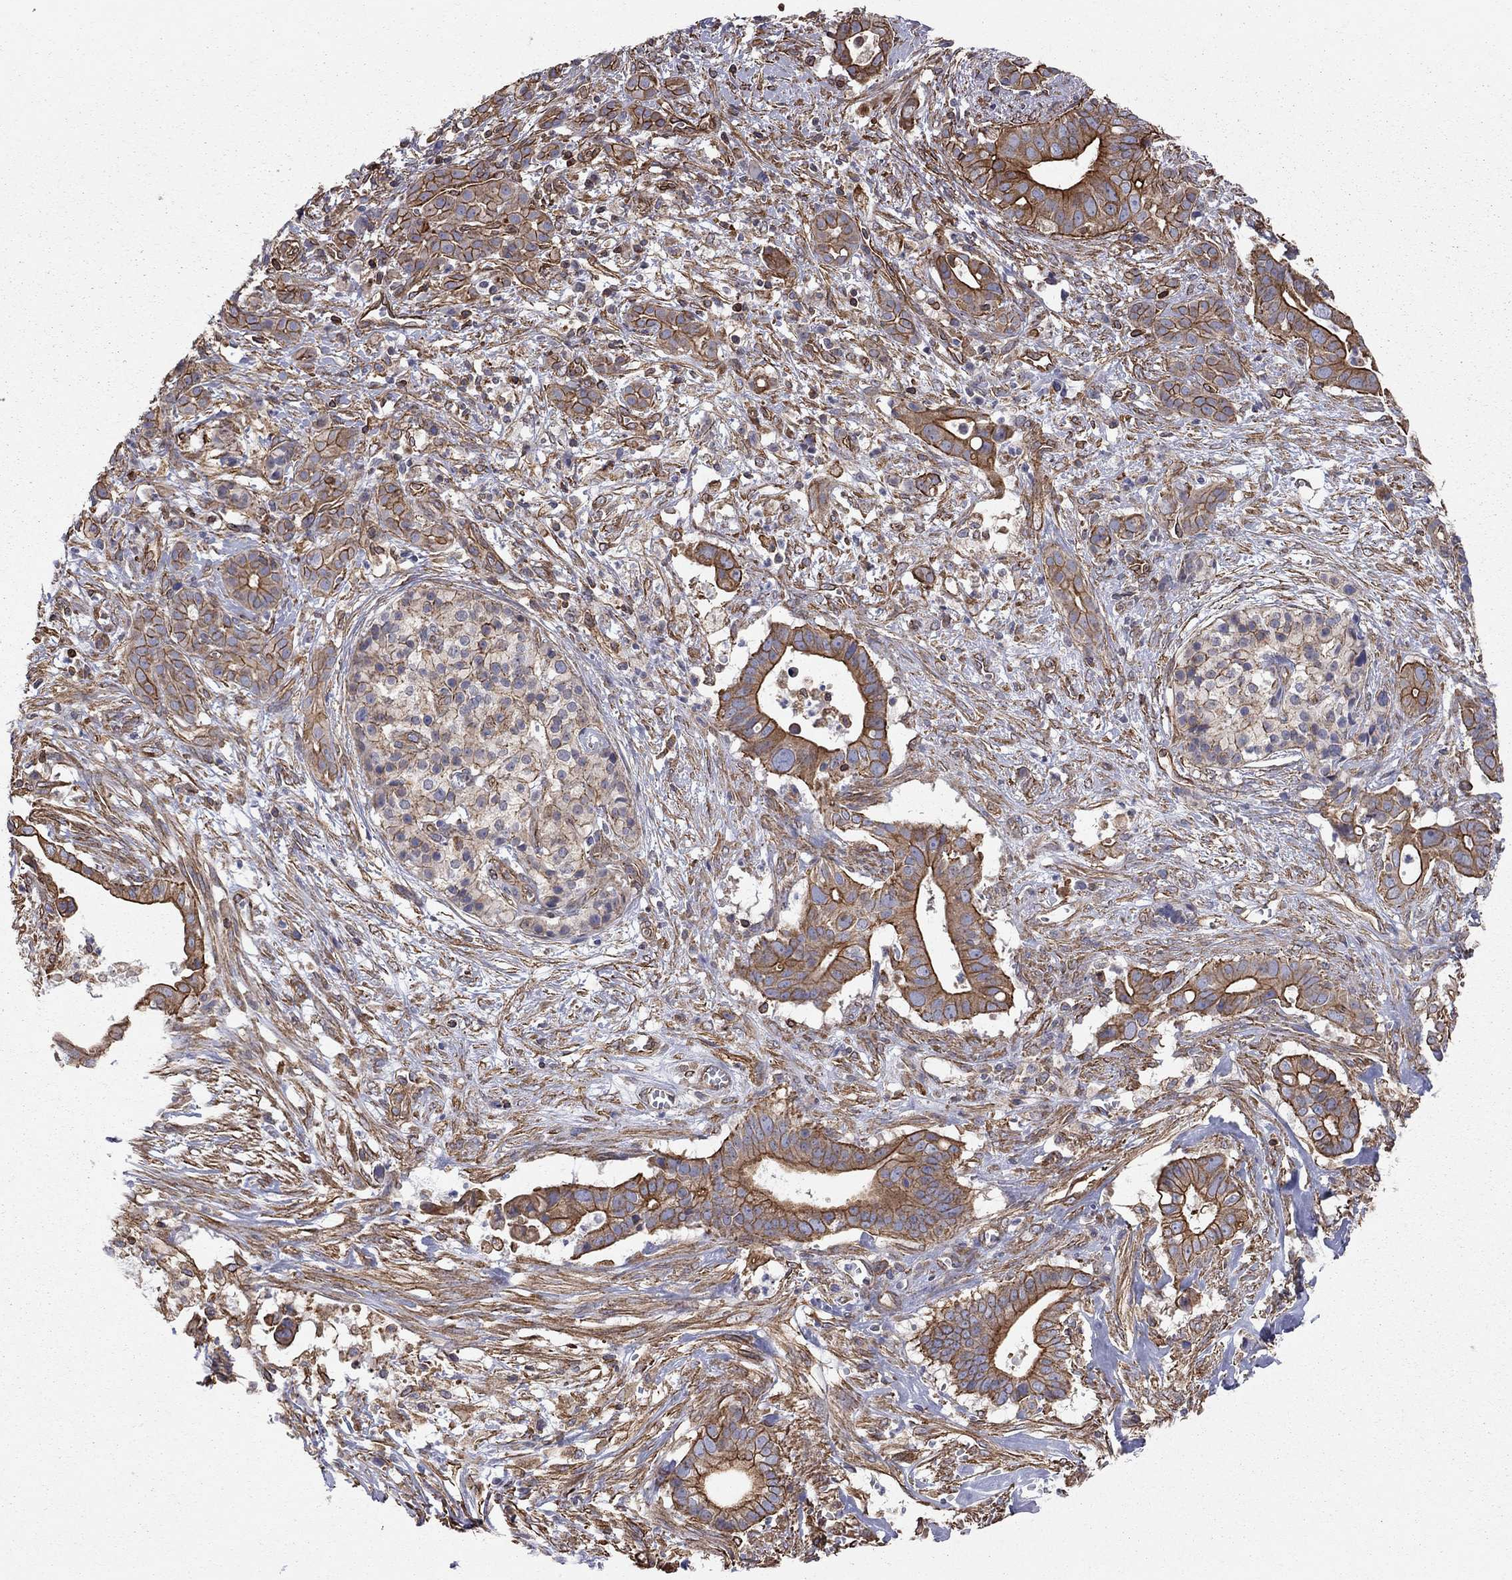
{"staining": {"intensity": "strong", "quantity": ">75%", "location": "cytoplasmic/membranous"}, "tissue": "pancreatic cancer", "cell_type": "Tumor cells", "image_type": "cancer", "snomed": [{"axis": "morphology", "description": "Adenocarcinoma, NOS"}, {"axis": "topography", "description": "Pancreas"}], "caption": "Pancreatic cancer (adenocarcinoma) stained with DAB IHC demonstrates high levels of strong cytoplasmic/membranous staining in approximately >75% of tumor cells.", "gene": "BICDL2", "patient": {"sex": "male", "age": 61}}